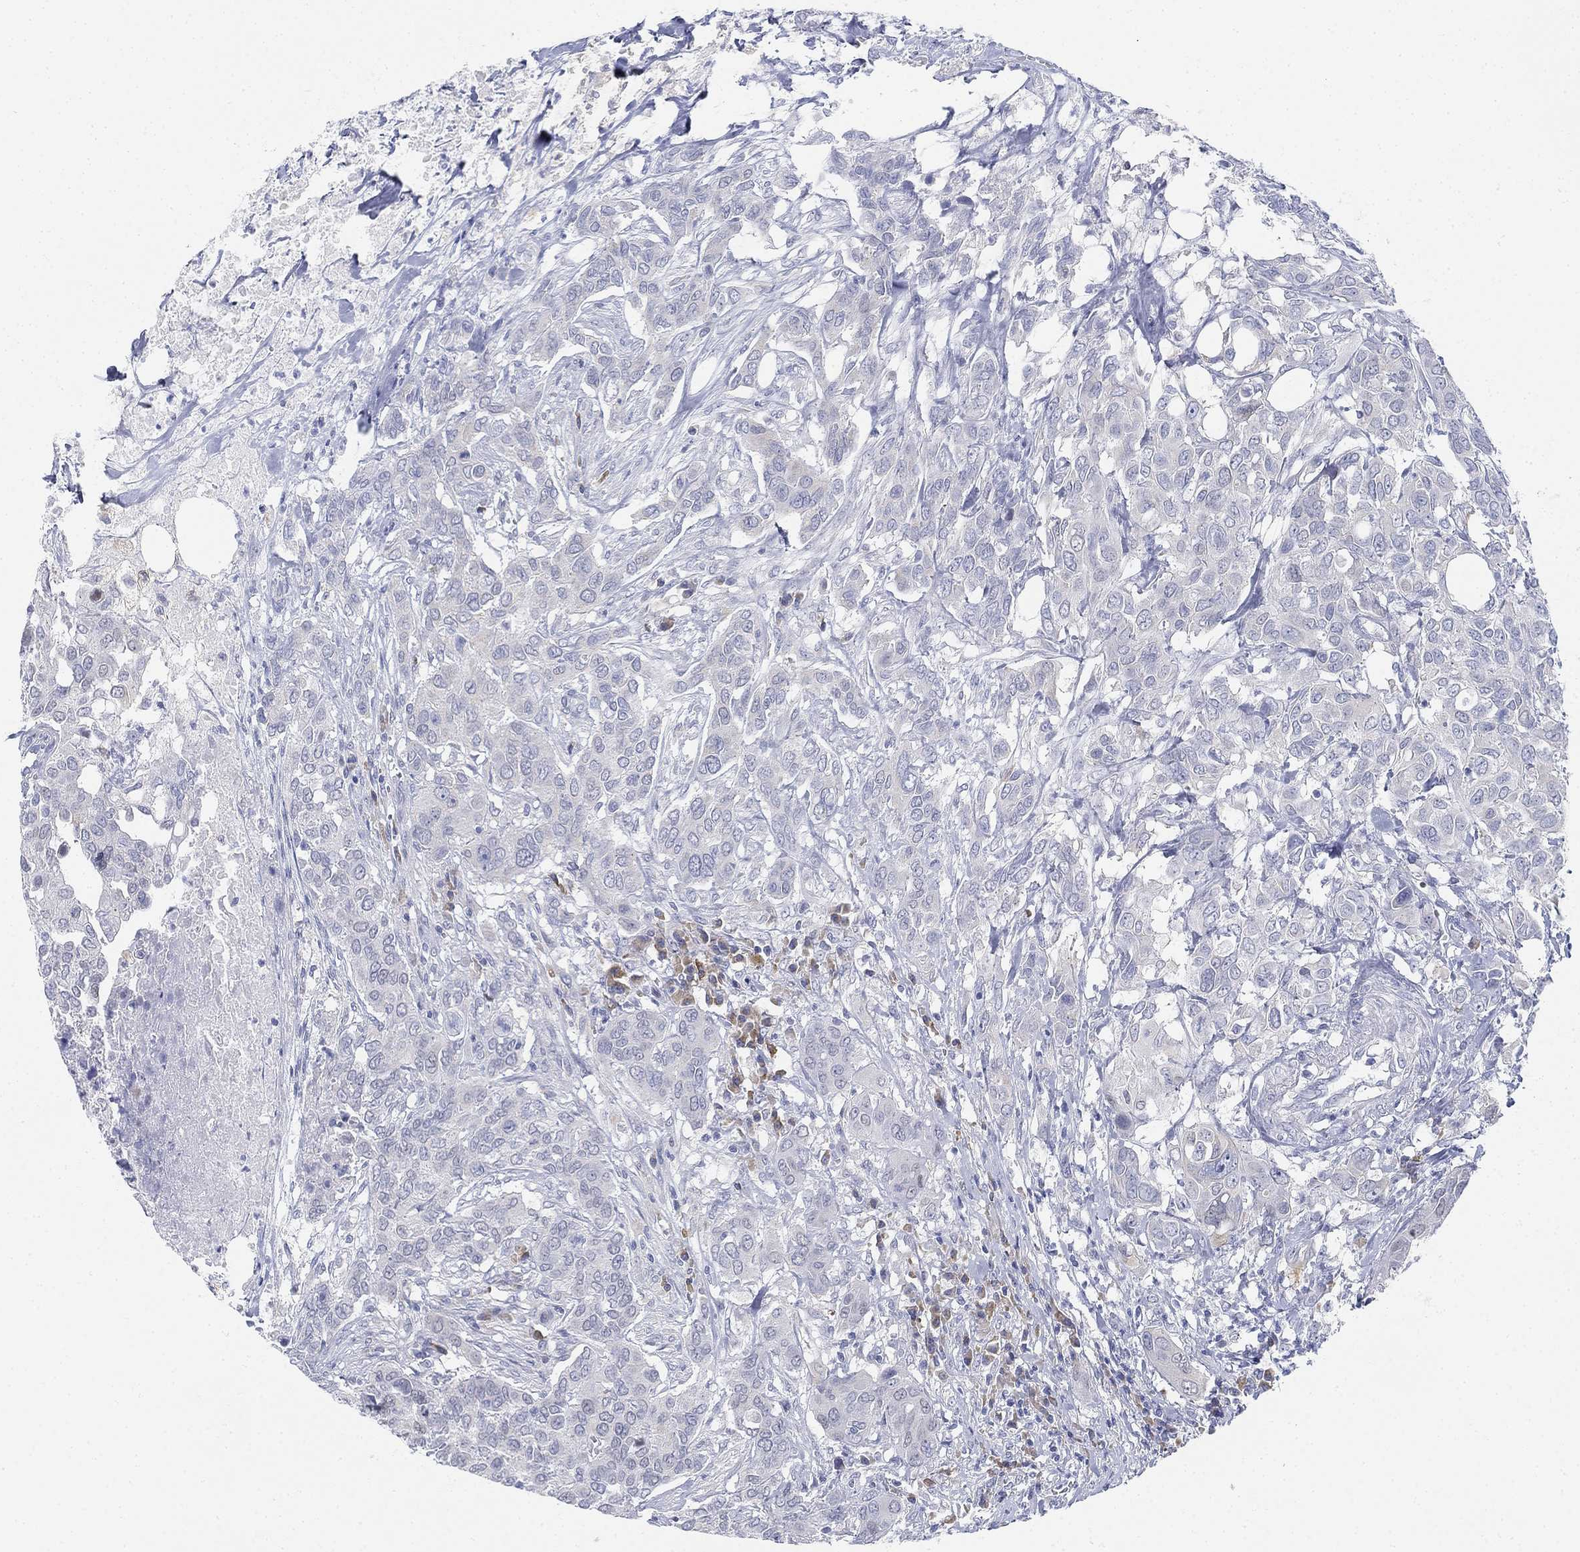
{"staining": {"intensity": "negative", "quantity": "none", "location": "none"}, "tissue": "urothelial cancer", "cell_type": "Tumor cells", "image_type": "cancer", "snomed": [{"axis": "morphology", "description": "Urothelial carcinoma, NOS"}, {"axis": "morphology", "description": "Urothelial carcinoma, High grade"}, {"axis": "topography", "description": "Urinary bladder"}], "caption": "DAB (3,3'-diaminobenzidine) immunohistochemical staining of human transitional cell carcinoma demonstrates no significant positivity in tumor cells.", "gene": "GCNA", "patient": {"sex": "male", "age": 63}}